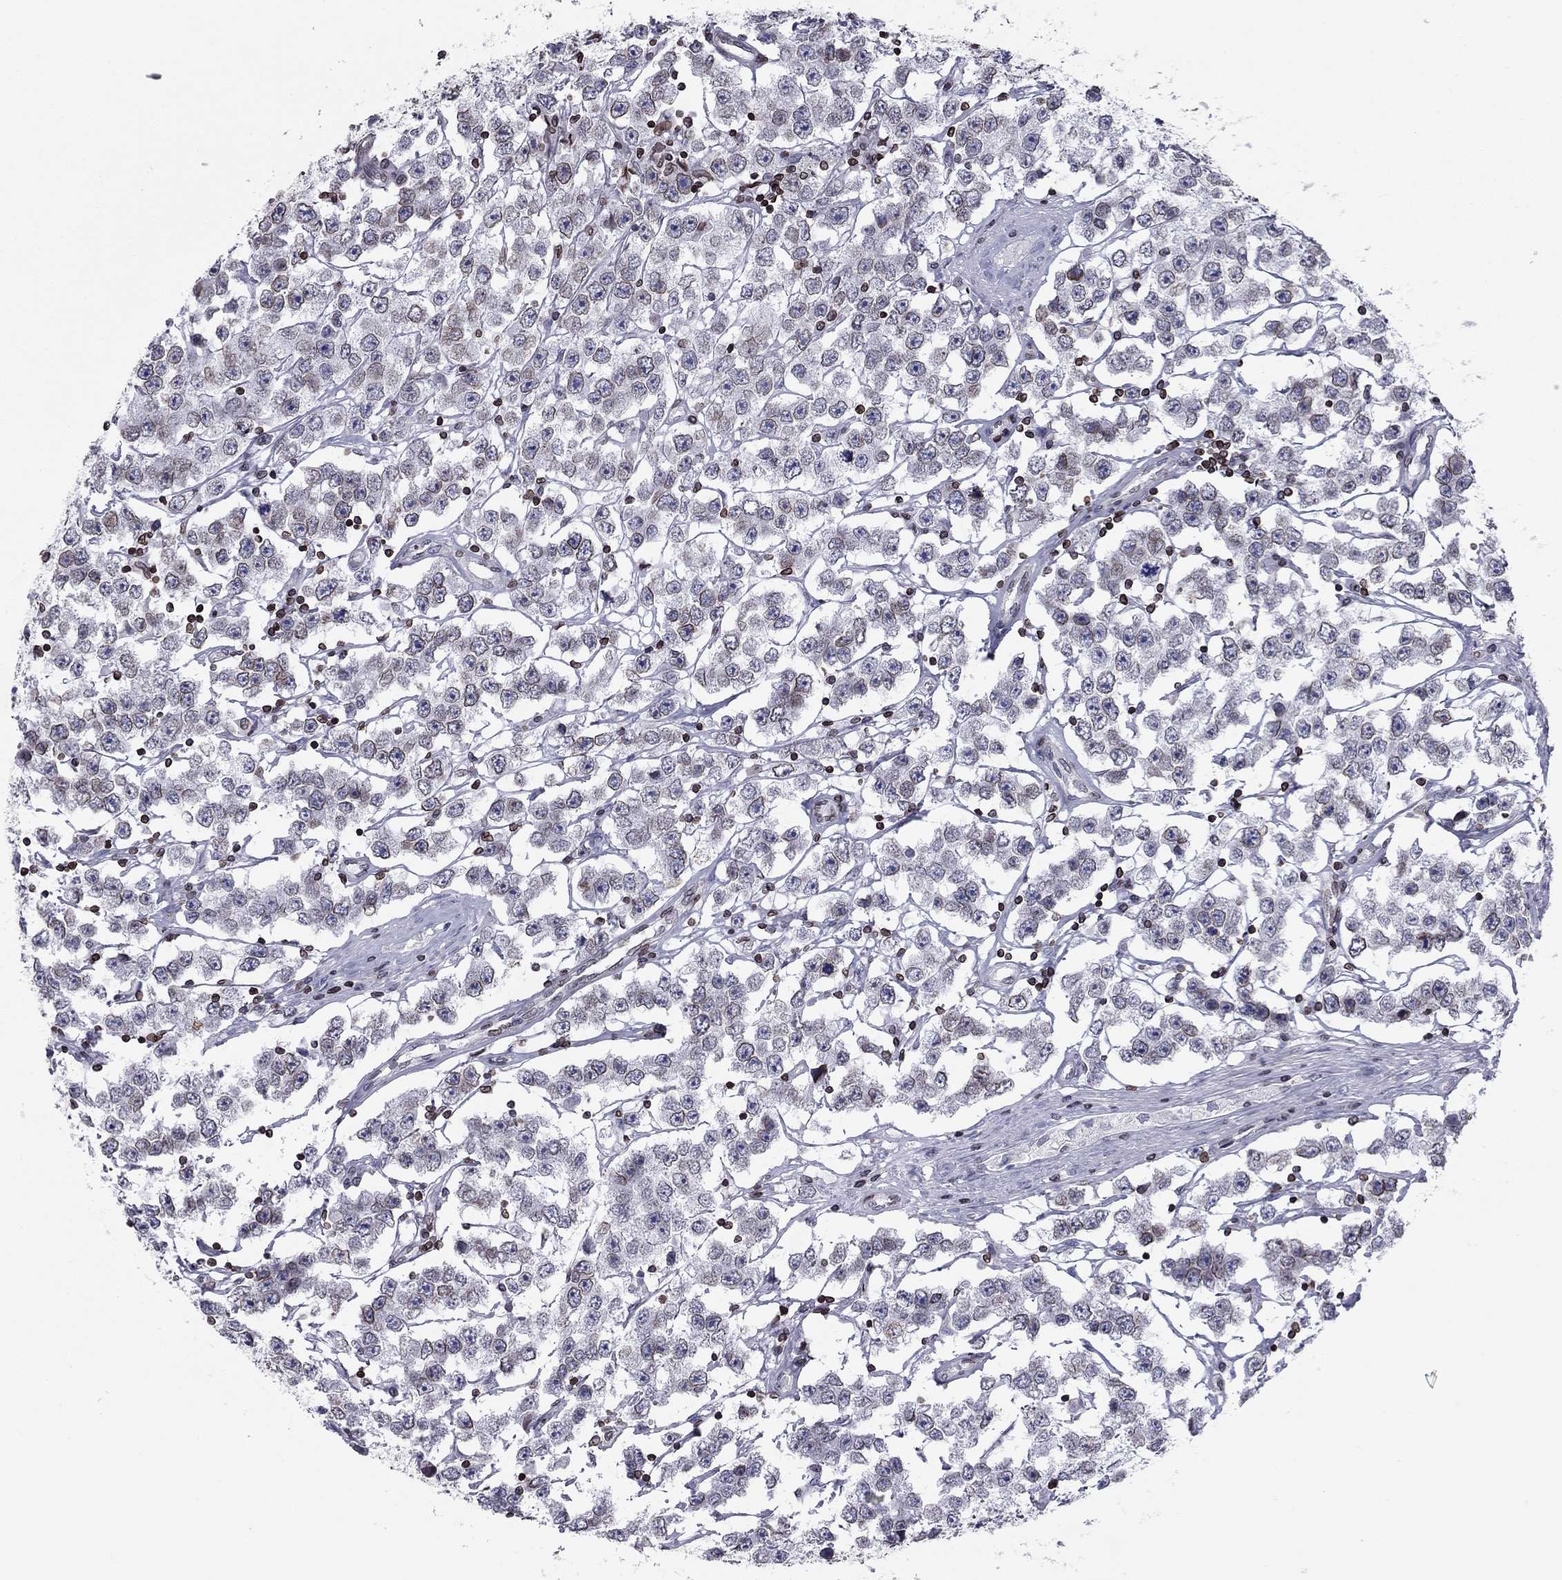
{"staining": {"intensity": "weak", "quantity": "<25%", "location": "cytoplasmic/membranous,nuclear"}, "tissue": "testis cancer", "cell_type": "Tumor cells", "image_type": "cancer", "snomed": [{"axis": "morphology", "description": "Seminoma, NOS"}, {"axis": "topography", "description": "Testis"}], "caption": "The photomicrograph displays no staining of tumor cells in testis seminoma.", "gene": "ESPL1", "patient": {"sex": "male", "age": 52}}